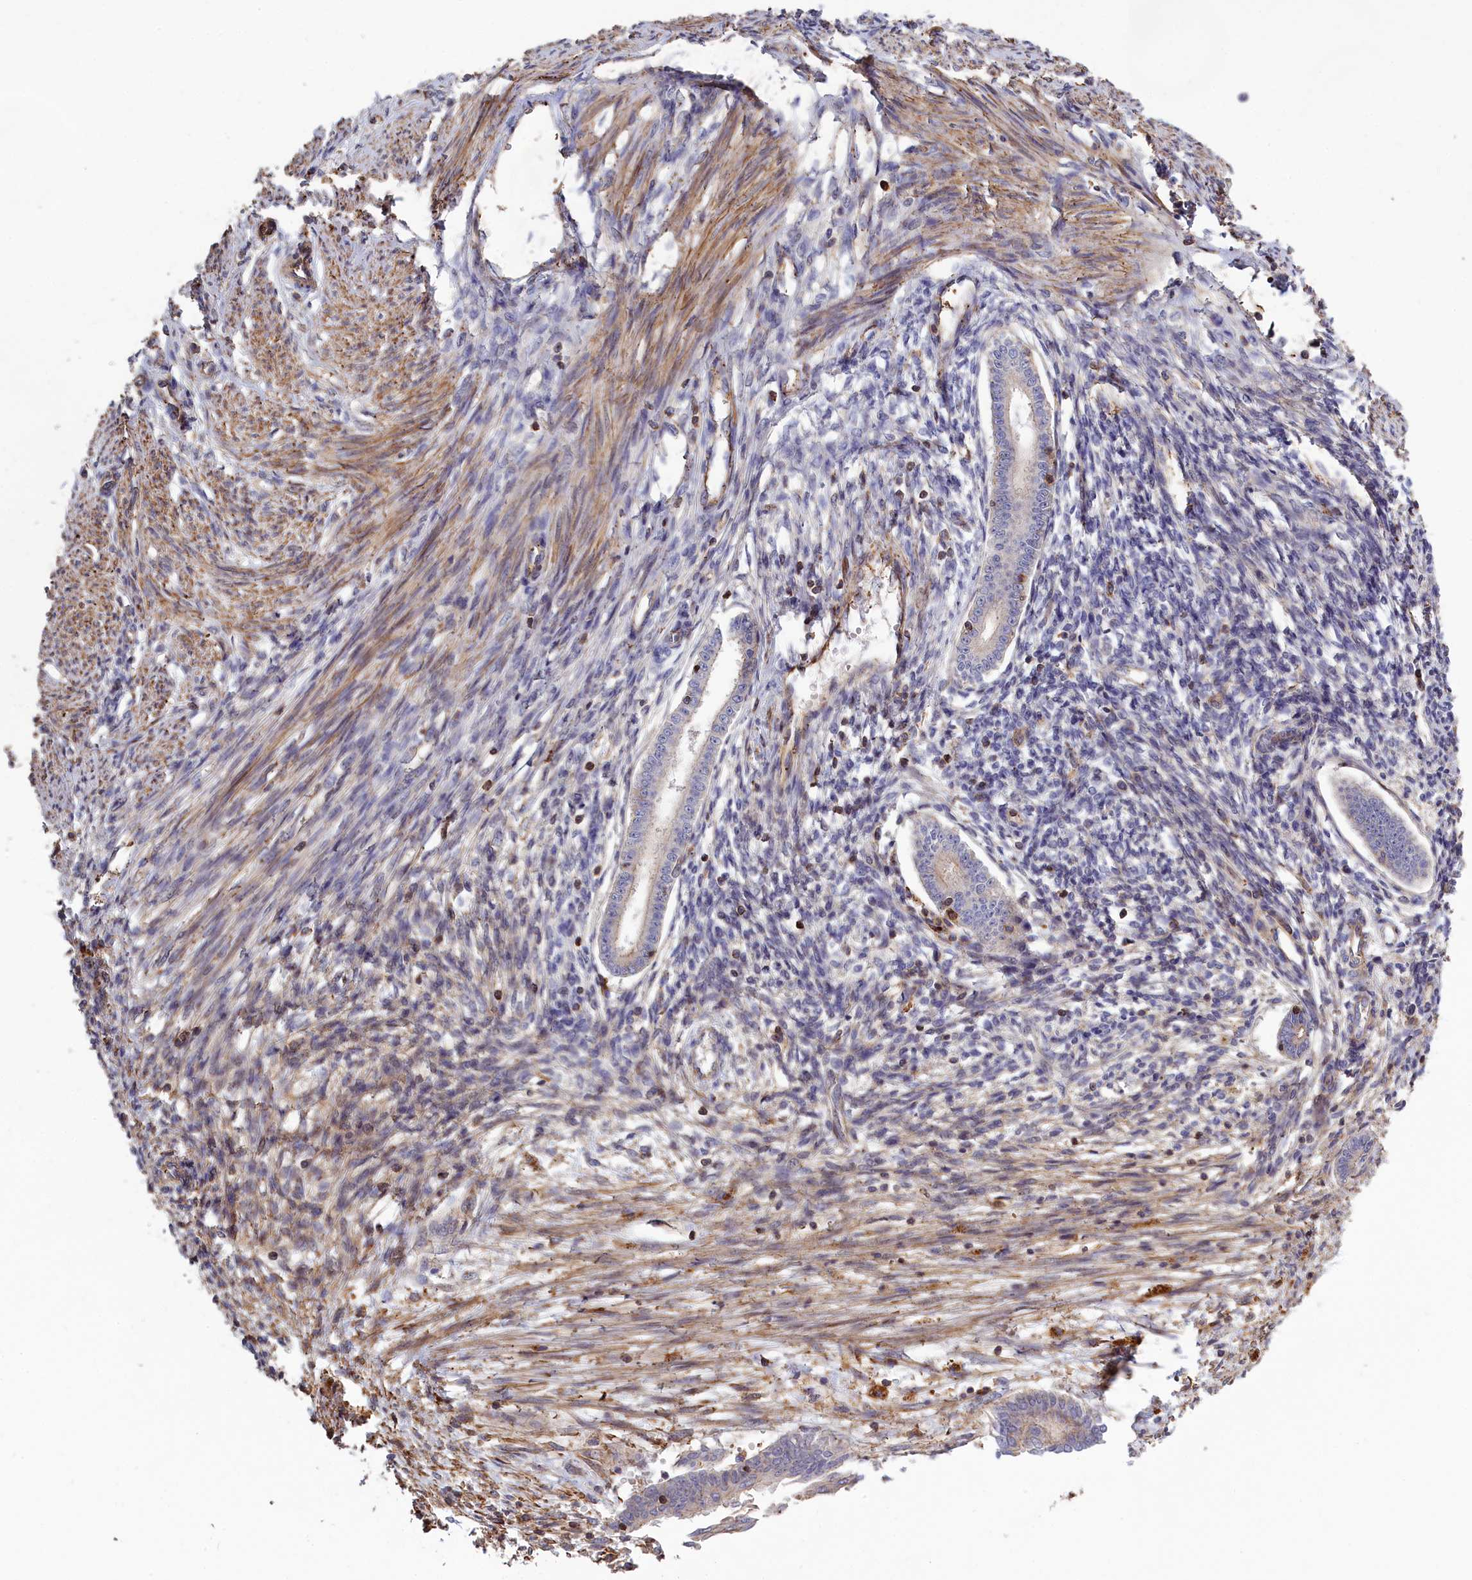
{"staining": {"intensity": "weak", "quantity": "<25%", "location": "cytoplasmic/membranous"}, "tissue": "endometrium", "cell_type": "Cells in endometrial stroma", "image_type": "normal", "snomed": [{"axis": "morphology", "description": "Normal tissue, NOS"}, {"axis": "topography", "description": "Endometrium"}], "caption": "Immunohistochemistry photomicrograph of benign endometrium: endometrium stained with DAB (3,3'-diaminobenzidine) shows no significant protein staining in cells in endometrial stroma.", "gene": "ANKRD27", "patient": {"sex": "female", "age": 56}}